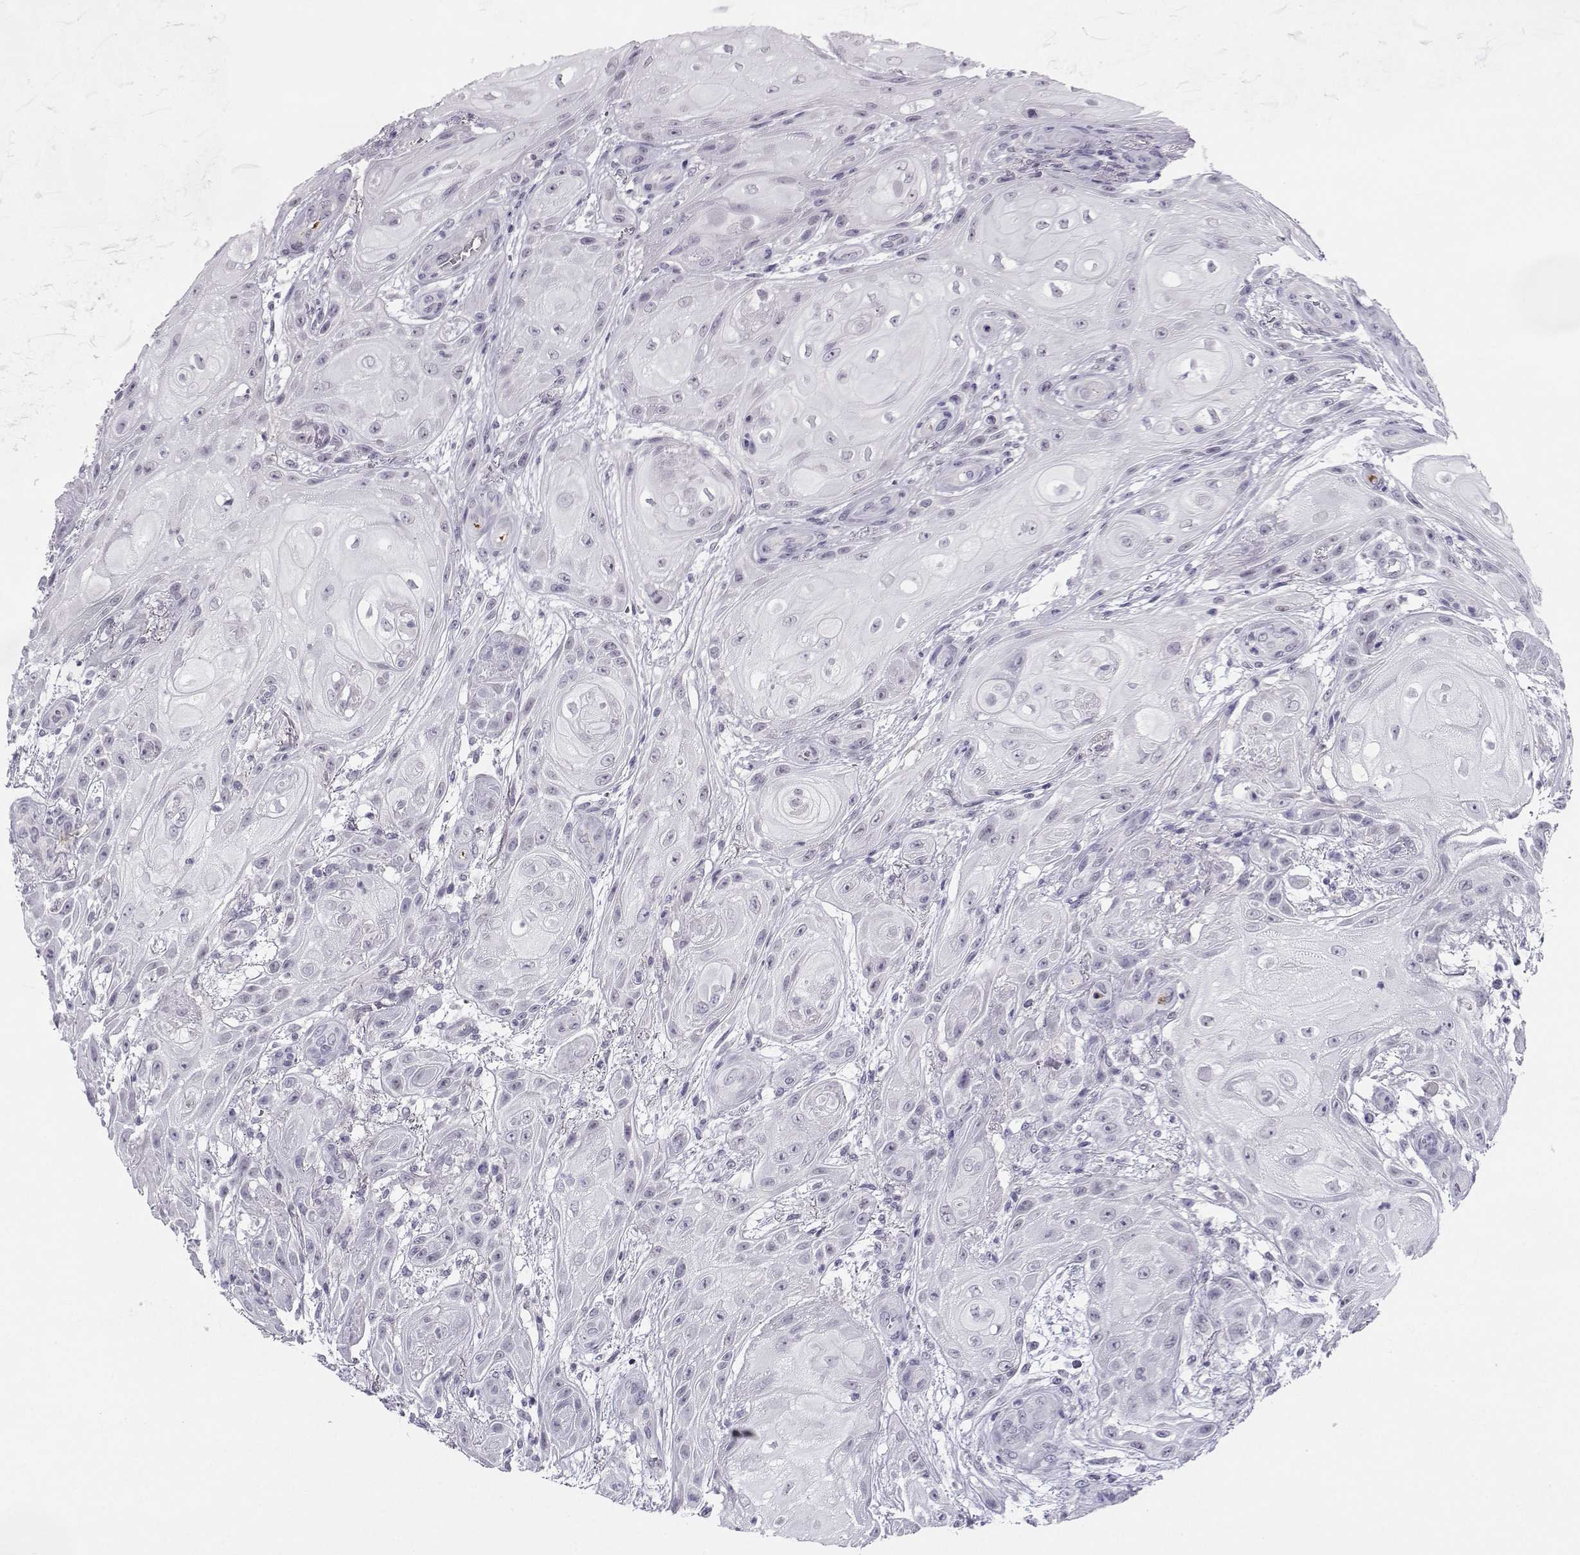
{"staining": {"intensity": "negative", "quantity": "none", "location": "none"}, "tissue": "skin cancer", "cell_type": "Tumor cells", "image_type": "cancer", "snomed": [{"axis": "morphology", "description": "Squamous cell carcinoma, NOS"}, {"axis": "topography", "description": "Skin"}], "caption": "Protein analysis of squamous cell carcinoma (skin) exhibits no significant positivity in tumor cells.", "gene": "LHX1", "patient": {"sex": "male", "age": 62}}